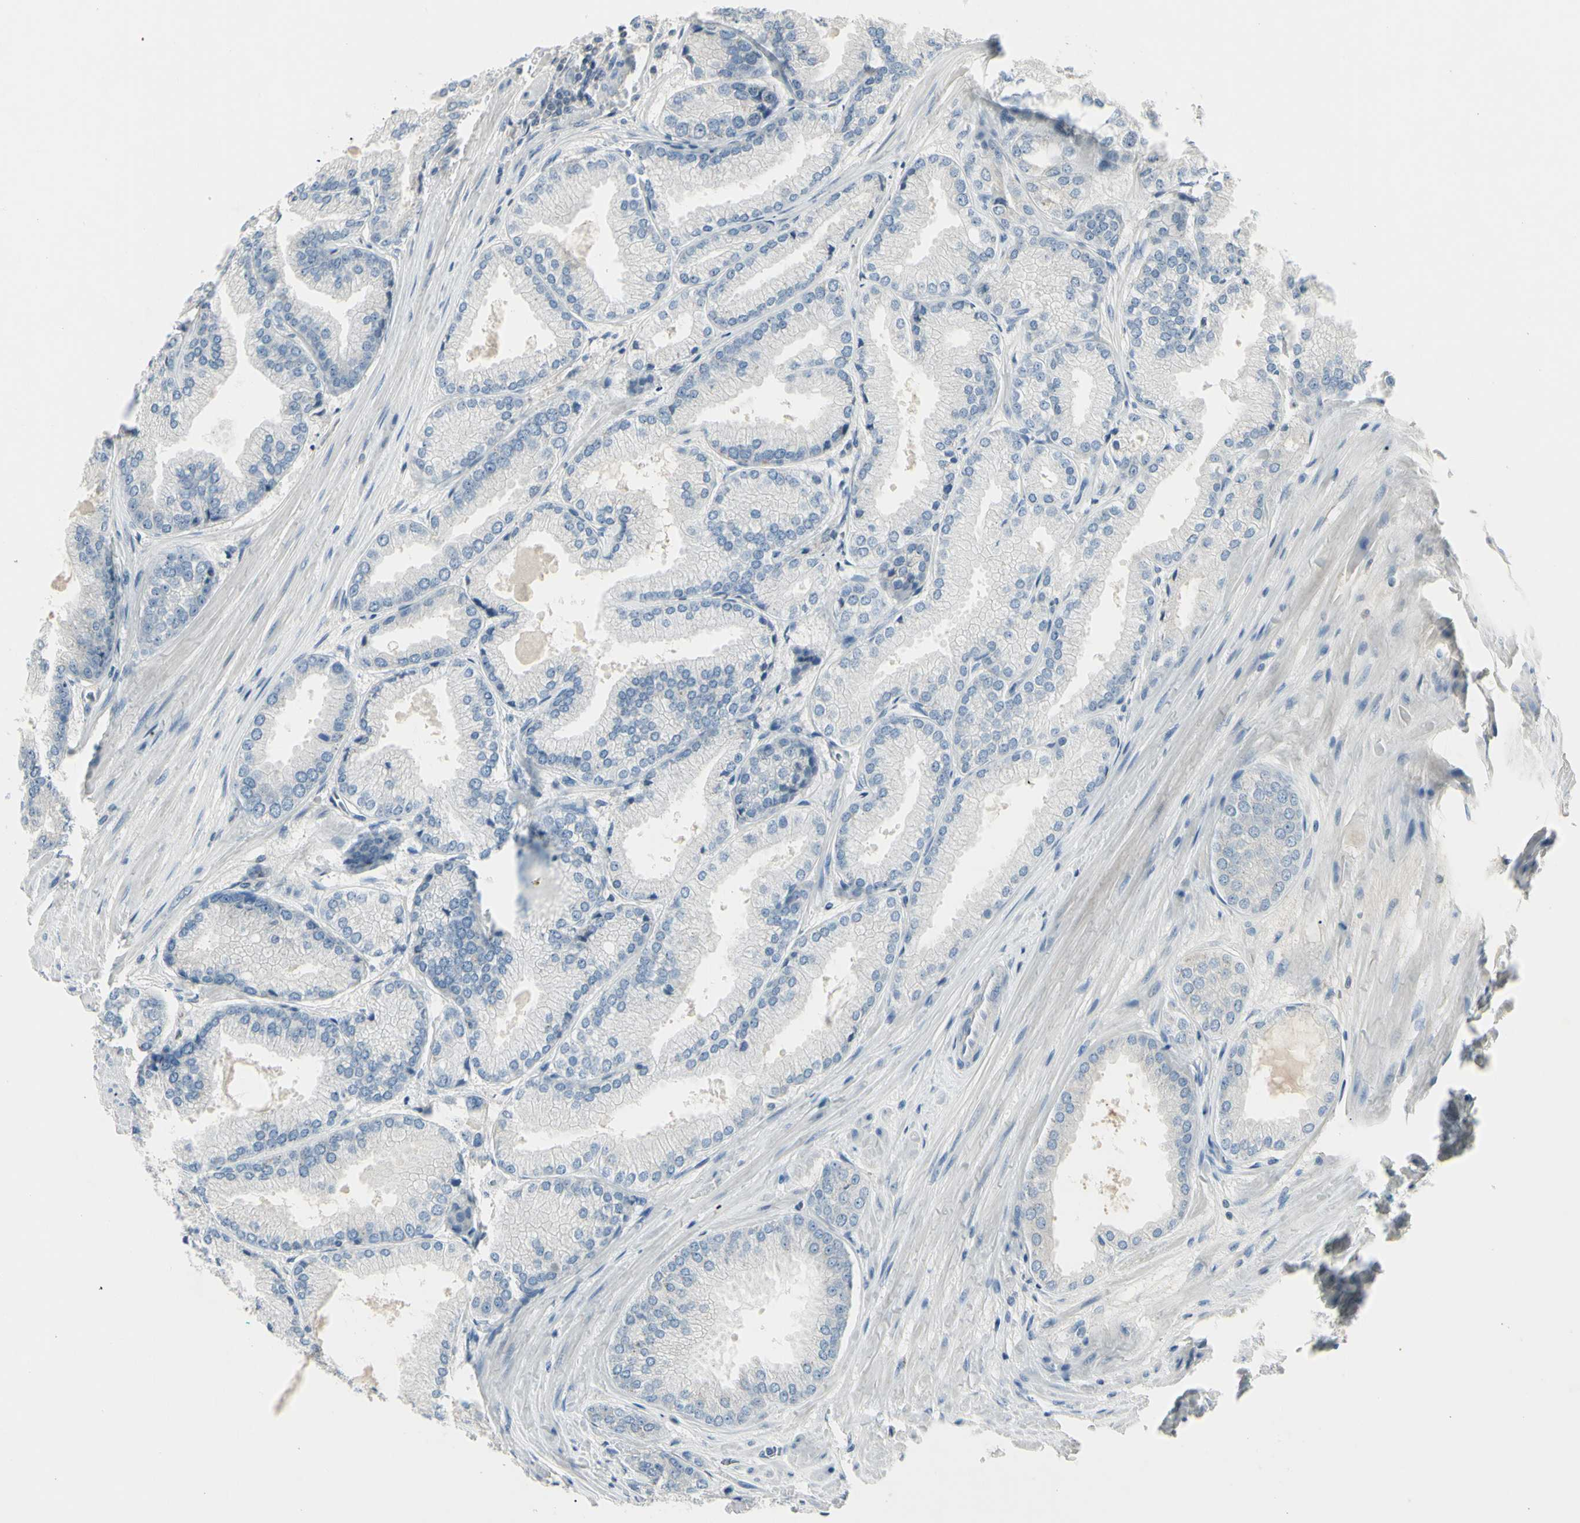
{"staining": {"intensity": "negative", "quantity": "none", "location": "none"}, "tissue": "prostate cancer", "cell_type": "Tumor cells", "image_type": "cancer", "snomed": [{"axis": "morphology", "description": "Adenocarcinoma, High grade"}, {"axis": "topography", "description": "Prostate"}], "caption": "High power microscopy histopathology image of an IHC micrograph of prostate high-grade adenocarcinoma, revealing no significant staining in tumor cells.", "gene": "PIAS4", "patient": {"sex": "male", "age": 59}}